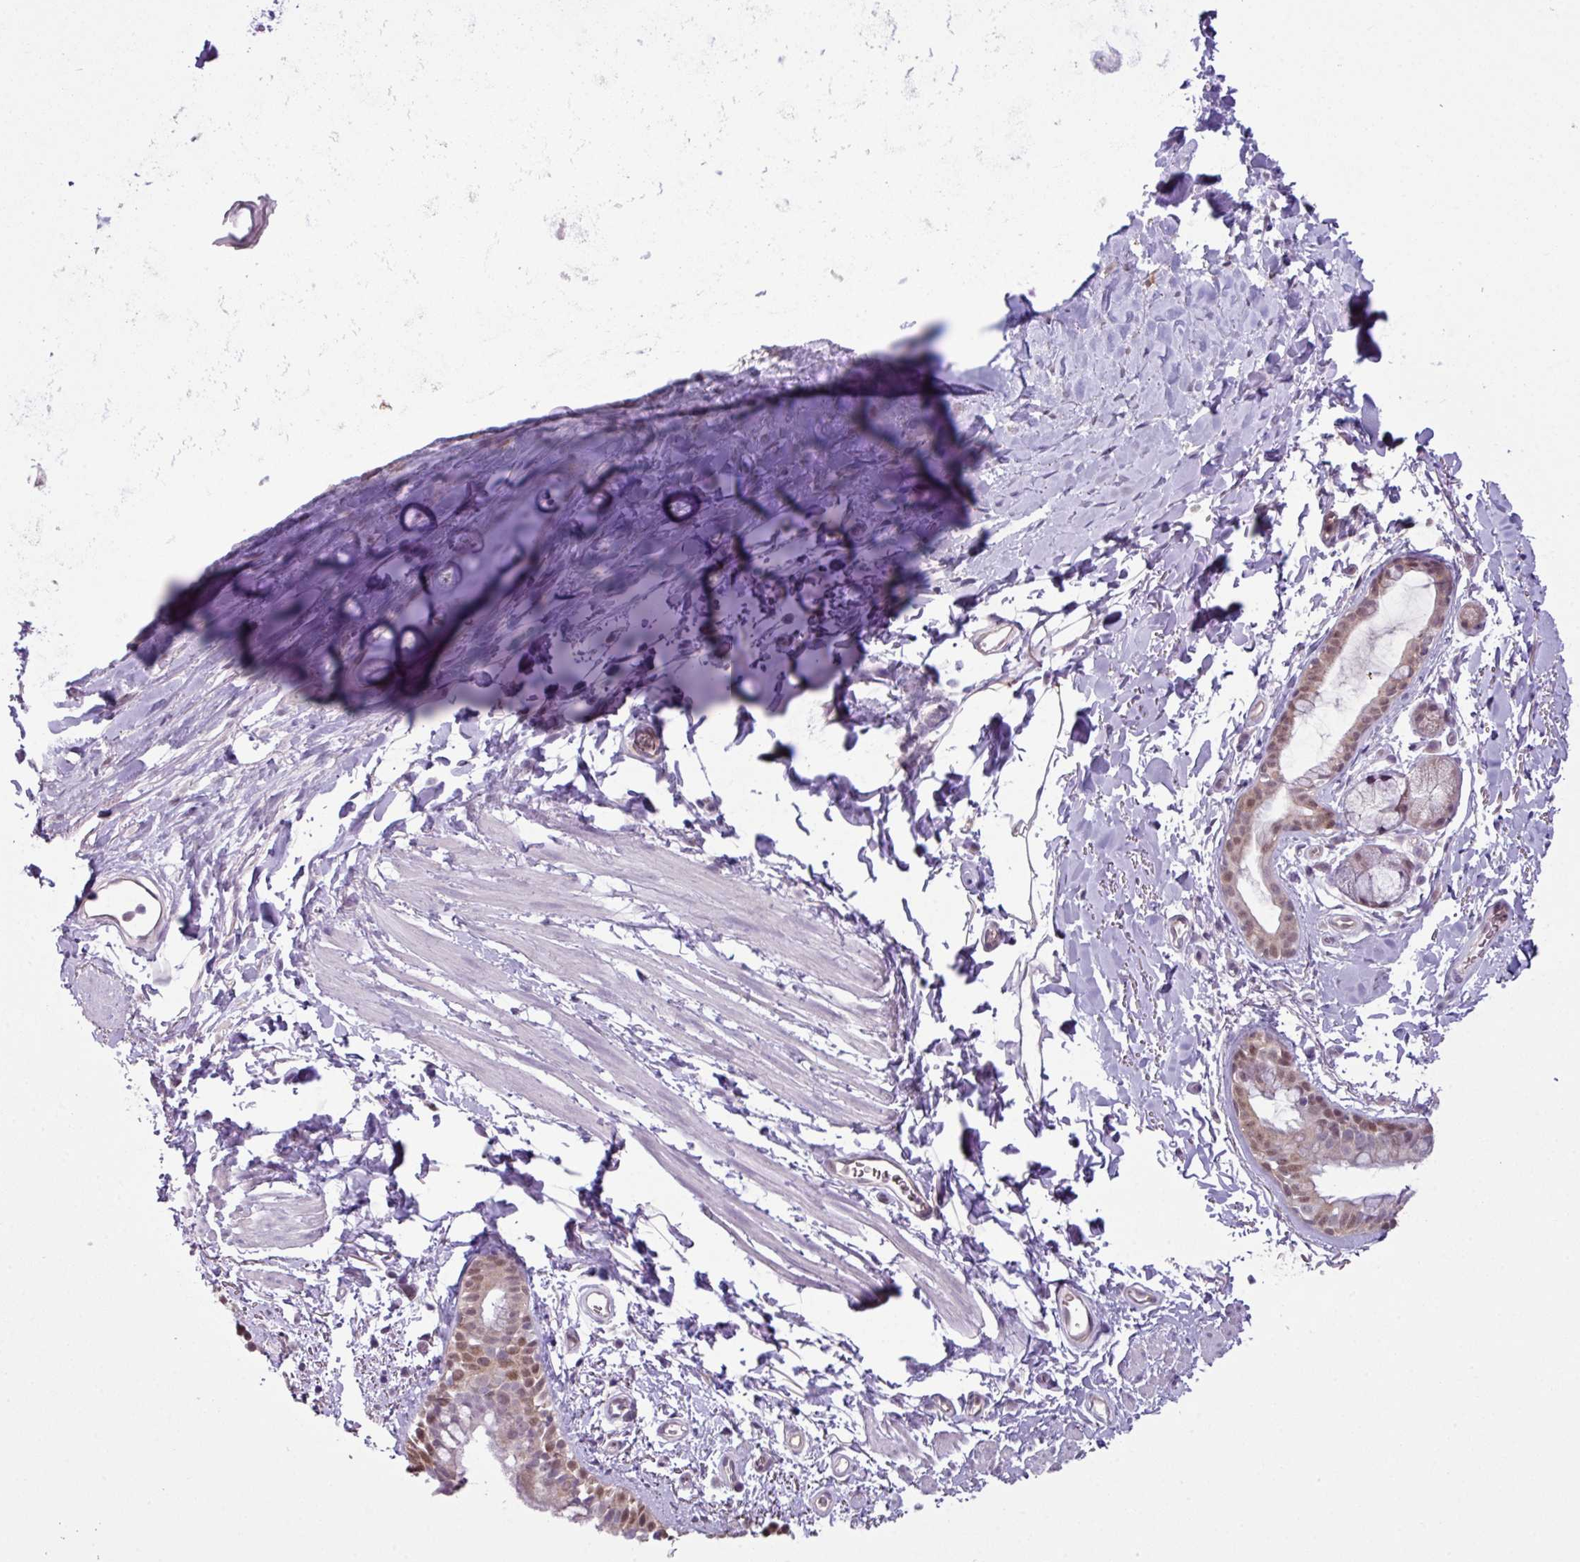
{"staining": {"intensity": "moderate", "quantity": "25%-75%", "location": "cytoplasmic/membranous,nuclear"}, "tissue": "bronchus", "cell_type": "Respiratory epithelial cells", "image_type": "normal", "snomed": [{"axis": "morphology", "description": "Normal tissue, NOS"}, {"axis": "morphology", "description": "Squamous cell carcinoma, NOS"}, {"axis": "topography", "description": "Bronchus"}, {"axis": "topography", "description": "Lung"}], "caption": "IHC histopathology image of benign human bronchus stained for a protein (brown), which shows medium levels of moderate cytoplasmic/membranous,nuclear positivity in about 25%-75% of respiratory epithelial cells.", "gene": "TTLL12", "patient": {"sex": "female", "age": 70}}